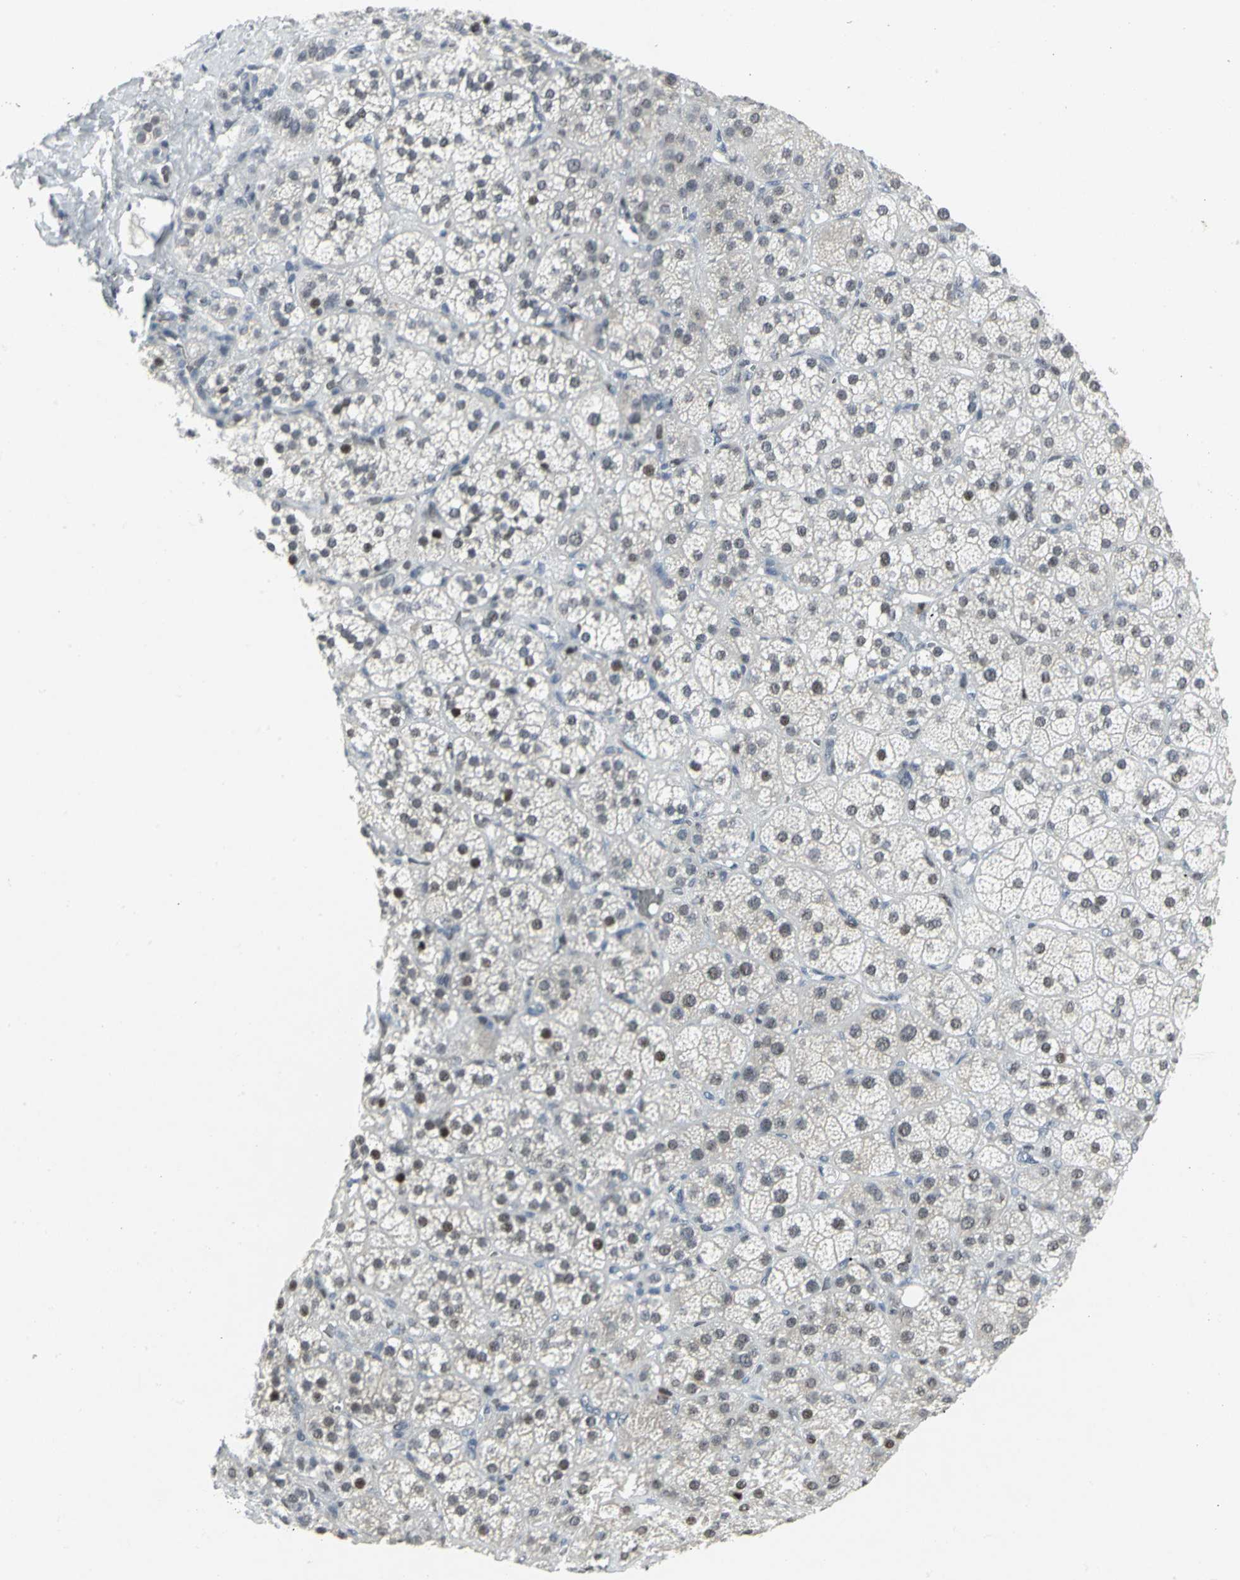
{"staining": {"intensity": "moderate", "quantity": "25%-75%", "location": "nuclear"}, "tissue": "adrenal gland", "cell_type": "Glandular cells", "image_type": "normal", "snomed": [{"axis": "morphology", "description": "Normal tissue, NOS"}, {"axis": "topography", "description": "Adrenal gland"}], "caption": "An immunohistochemistry photomicrograph of normal tissue is shown. Protein staining in brown highlights moderate nuclear positivity in adrenal gland within glandular cells. (DAB (3,3'-diaminobenzidine) IHC, brown staining for protein, blue staining for nuclei).", "gene": "RPA1", "patient": {"sex": "female", "age": 71}}